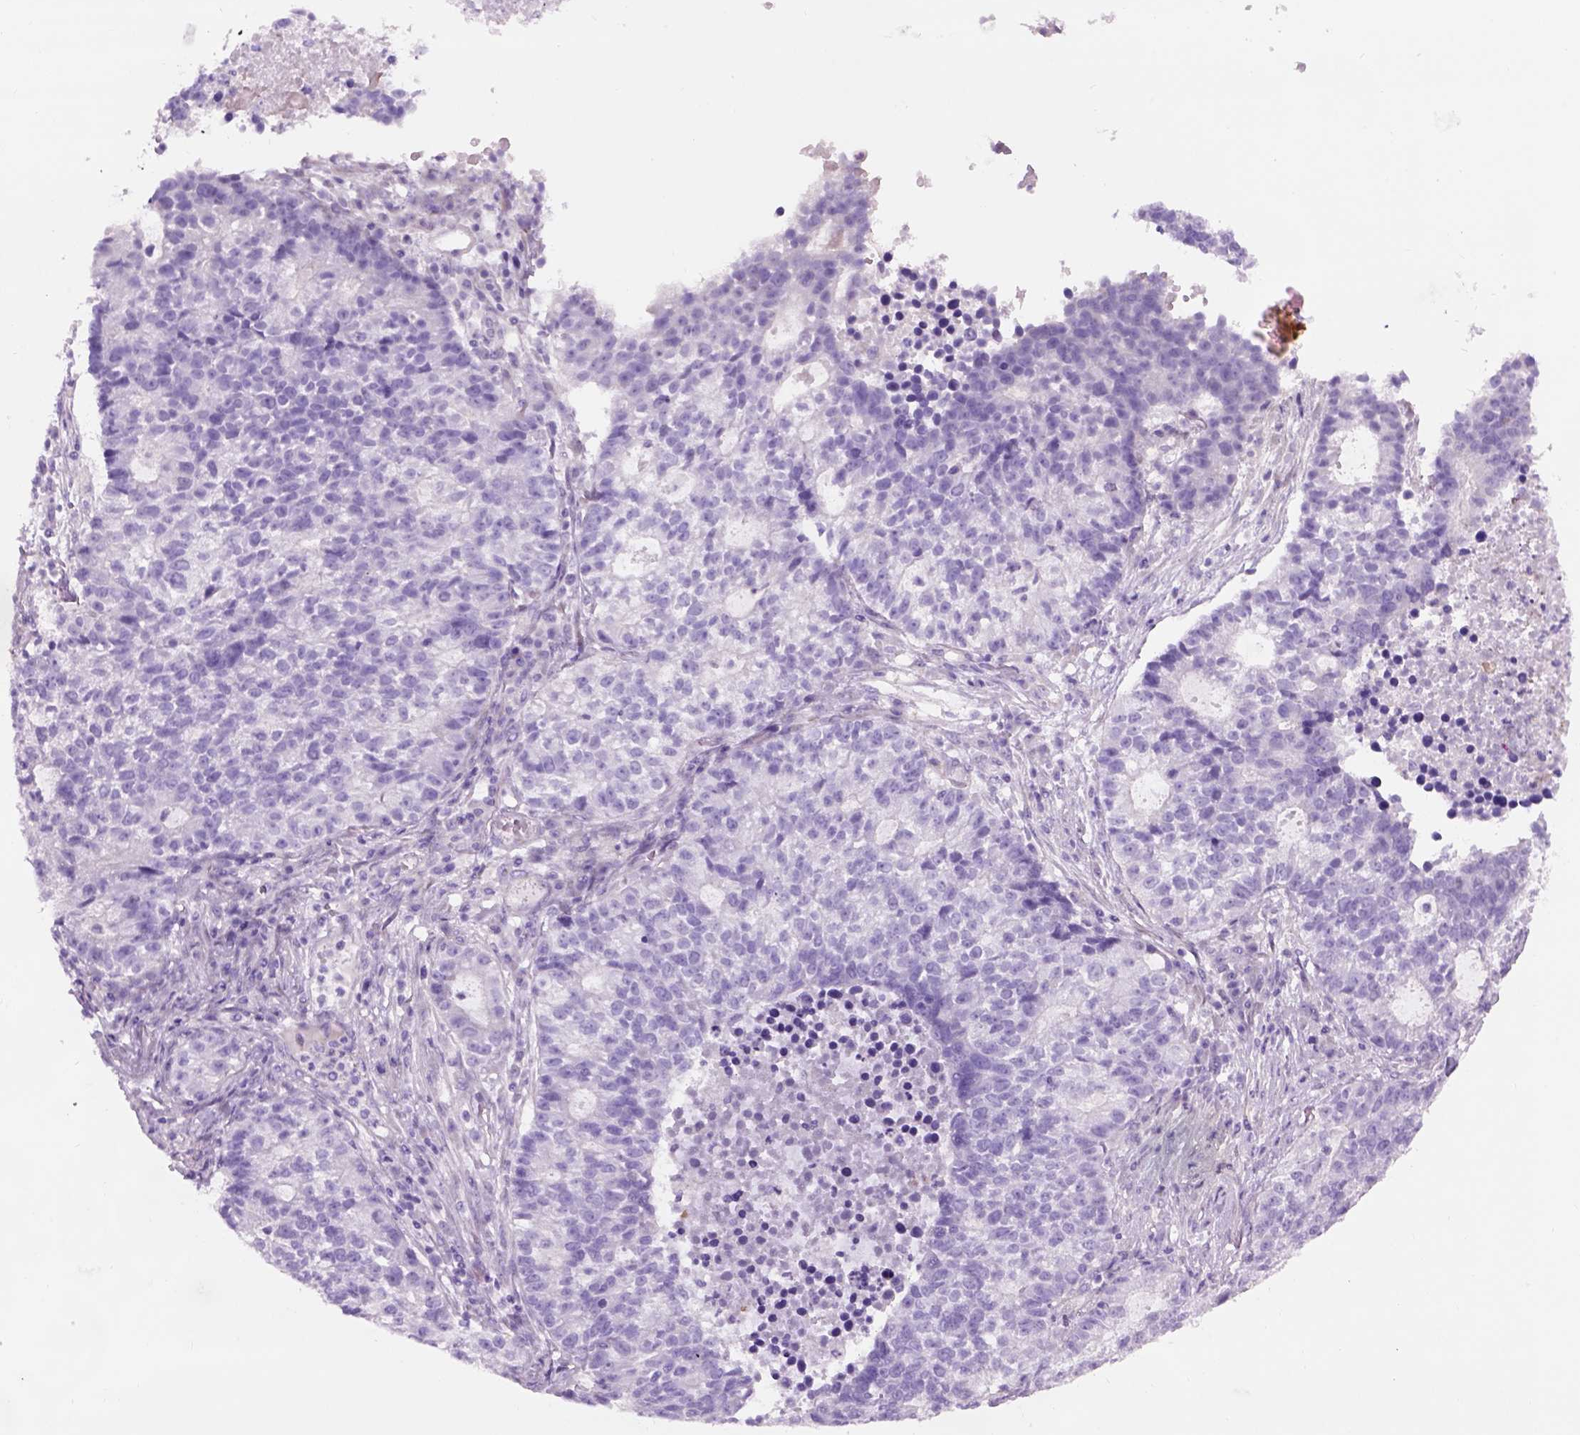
{"staining": {"intensity": "negative", "quantity": "none", "location": "none"}, "tissue": "lung cancer", "cell_type": "Tumor cells", "image_type": "cancer", "snomed": [{"axis": "morphology", "description": "Adenocarcinoma, NOS"}, {"axis": "topography", "description": "Lung"}], "caption": "There is no significant expression in tumor cells of lung cancer.", "gene": "GABRB2", "patient": {"sex": "male", "age": 57}}